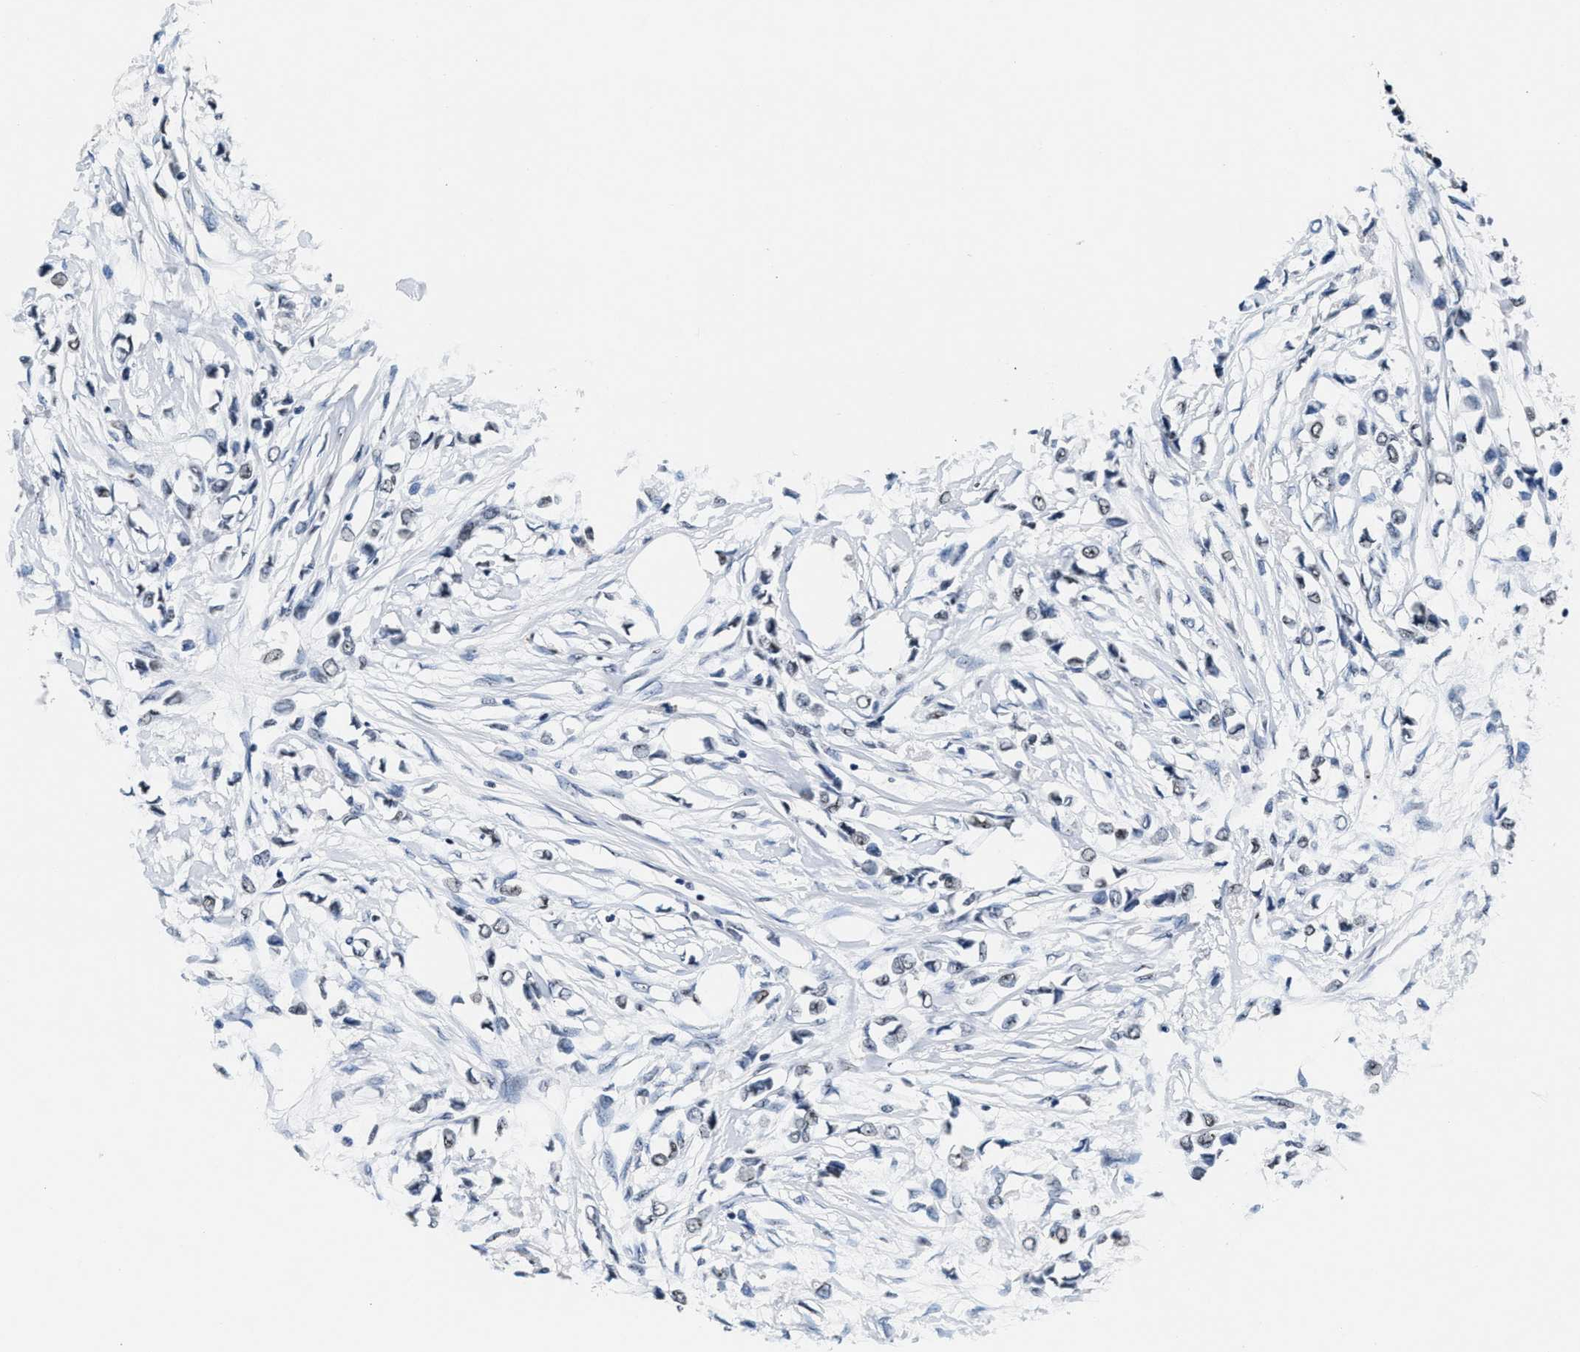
{"staining": {"intensity": "weak", "quantity": "<25%", "location": "nuclear"}, "tissue": "breast cancer", "cell_type": "Tumor cells", "image_type": "cancer", "snomed": [{"axis": "morphology", "description": "Lobular carcinoma"}, {"axis": "topography", "description": "Breast"}], "caption": "IHC micrograph of neoplastic tissue: breast lobular carcinoma stained with DAB displays no significant protein staining in tumor cells.", "gene": "RAD50", "patient": {"sex": "female", "age": 51}}